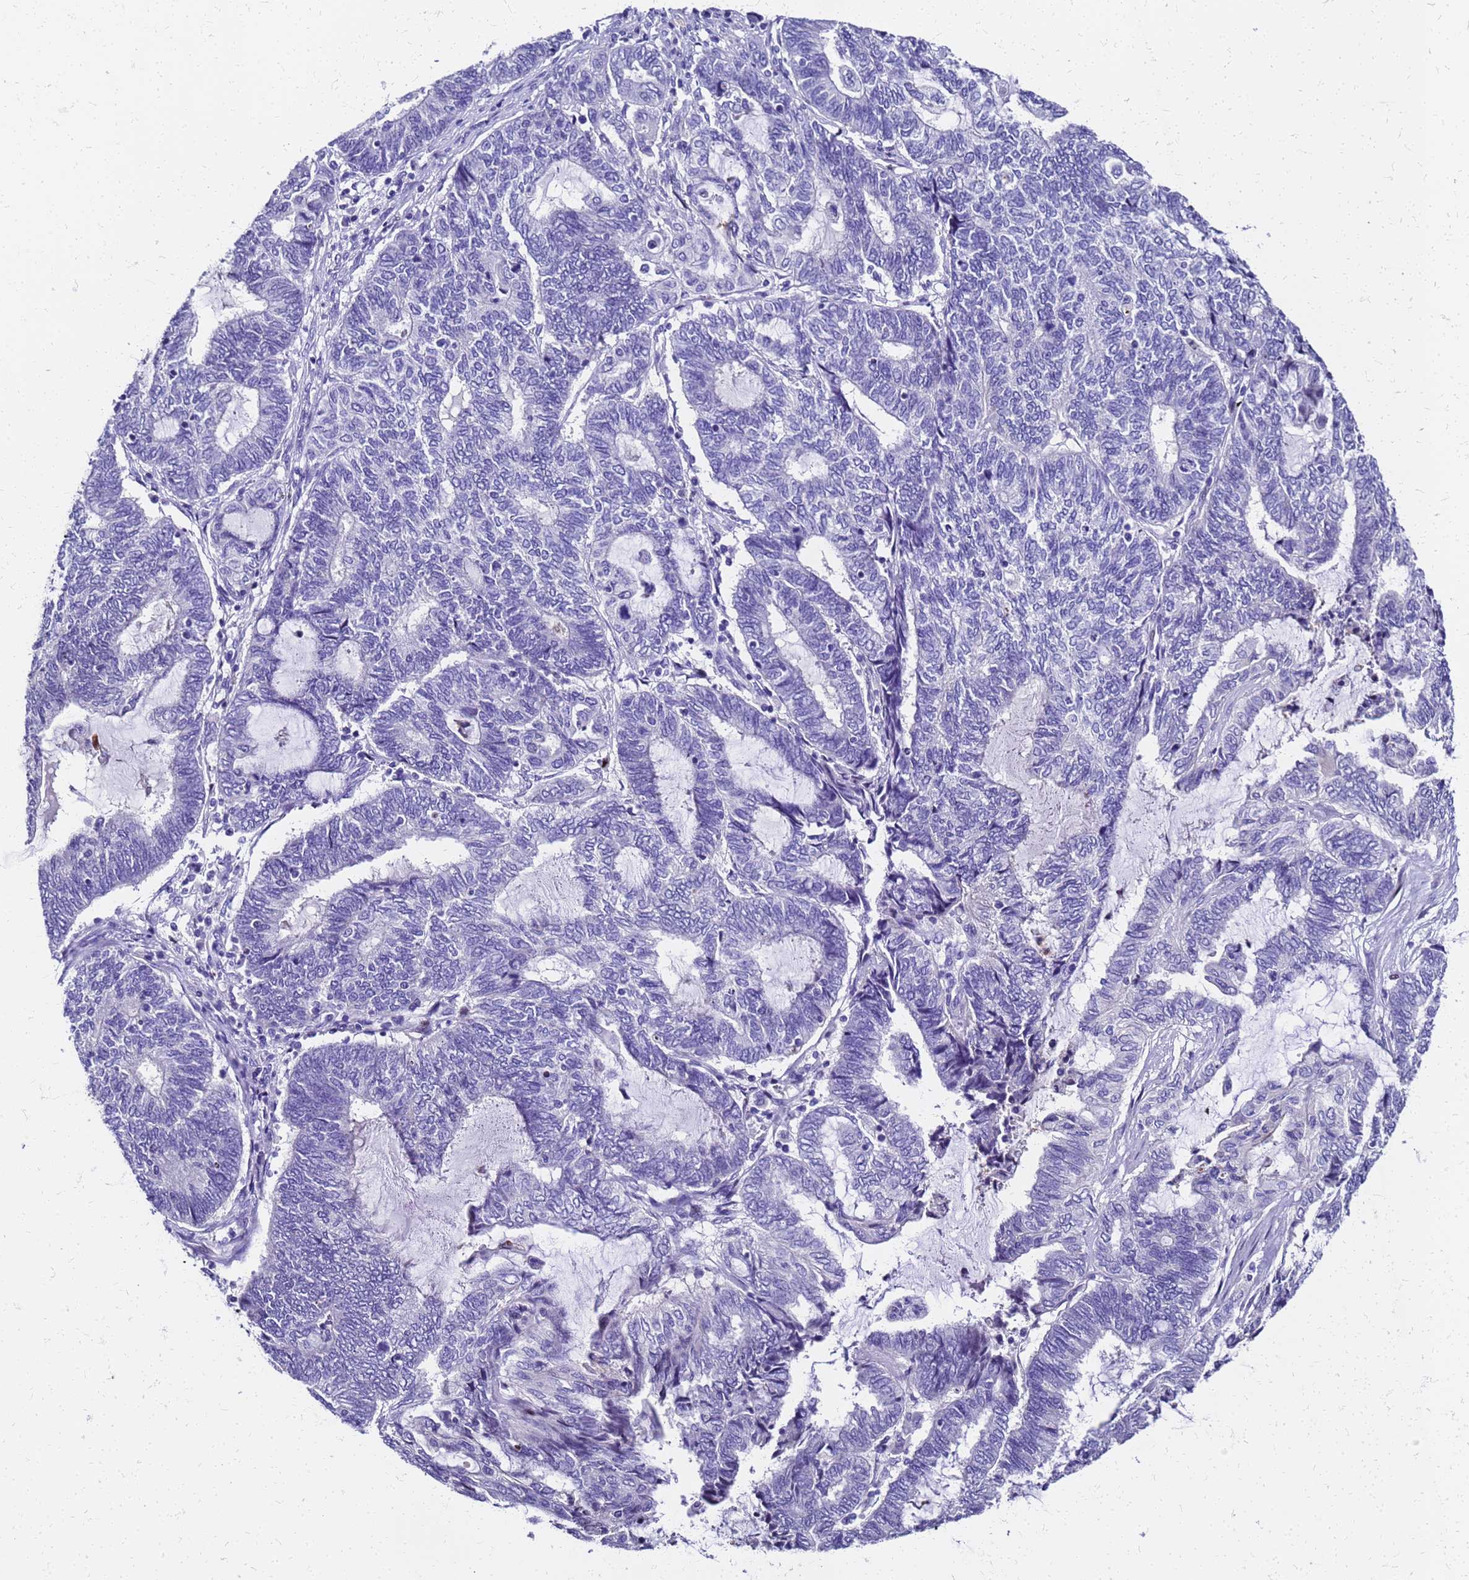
{"staining": {"intensity": "negative", "quantity": "none", "location": "none"}, "tissue": "endometrial cancer", "cell_type": "Tumor cells", "image_type": "cancer", "snomed": [{"axis": "morphology", "description": "Adenocarcinoma, NOS"}, {"axis": "topography", "description": "Uterus"}, {"axis": "topography", "description": "Endometrium"}], "caption": "Tumor cells are negative for brown protein staining in endometrial cancer.", "gene": "SMIM21", "patient": {"sex": "female", "age": 70}}